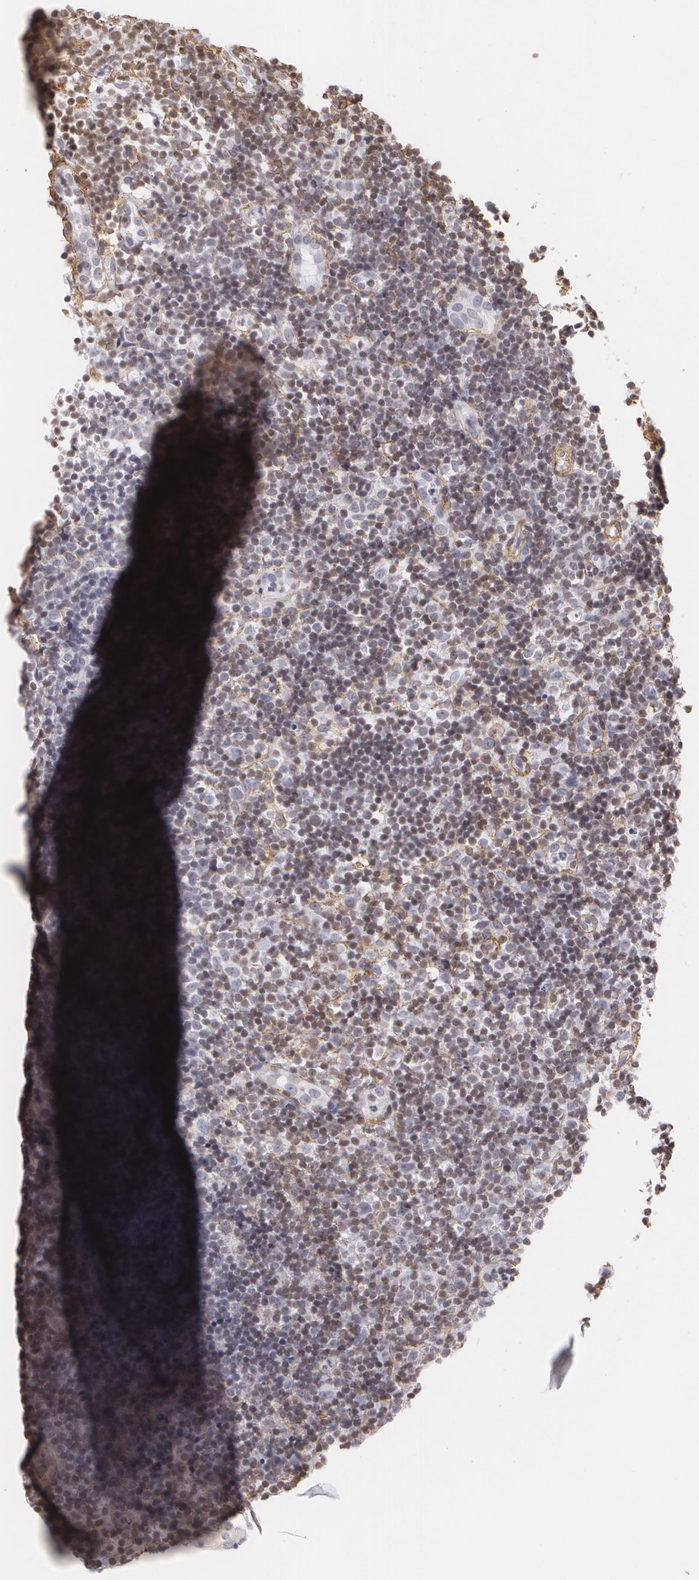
{"staining": {"intensity": "weak", "quantity": "<25%", "location": "cytoplasmic/membranous"}, "tissue": "tonsil", "cell_type": "Germinal center cells", "image_type": "normal", "snomed": [{"axis": "morphology", "description": "Normal tissue, NOS"}, {"axis": "topography", "description": "Tonsil"}], "caption": "Germinal center cells show no significant protein positivity in unremarkable tonsil.", "gene": "VAMP1", "patient": {"sex": "female", "age": 40}}